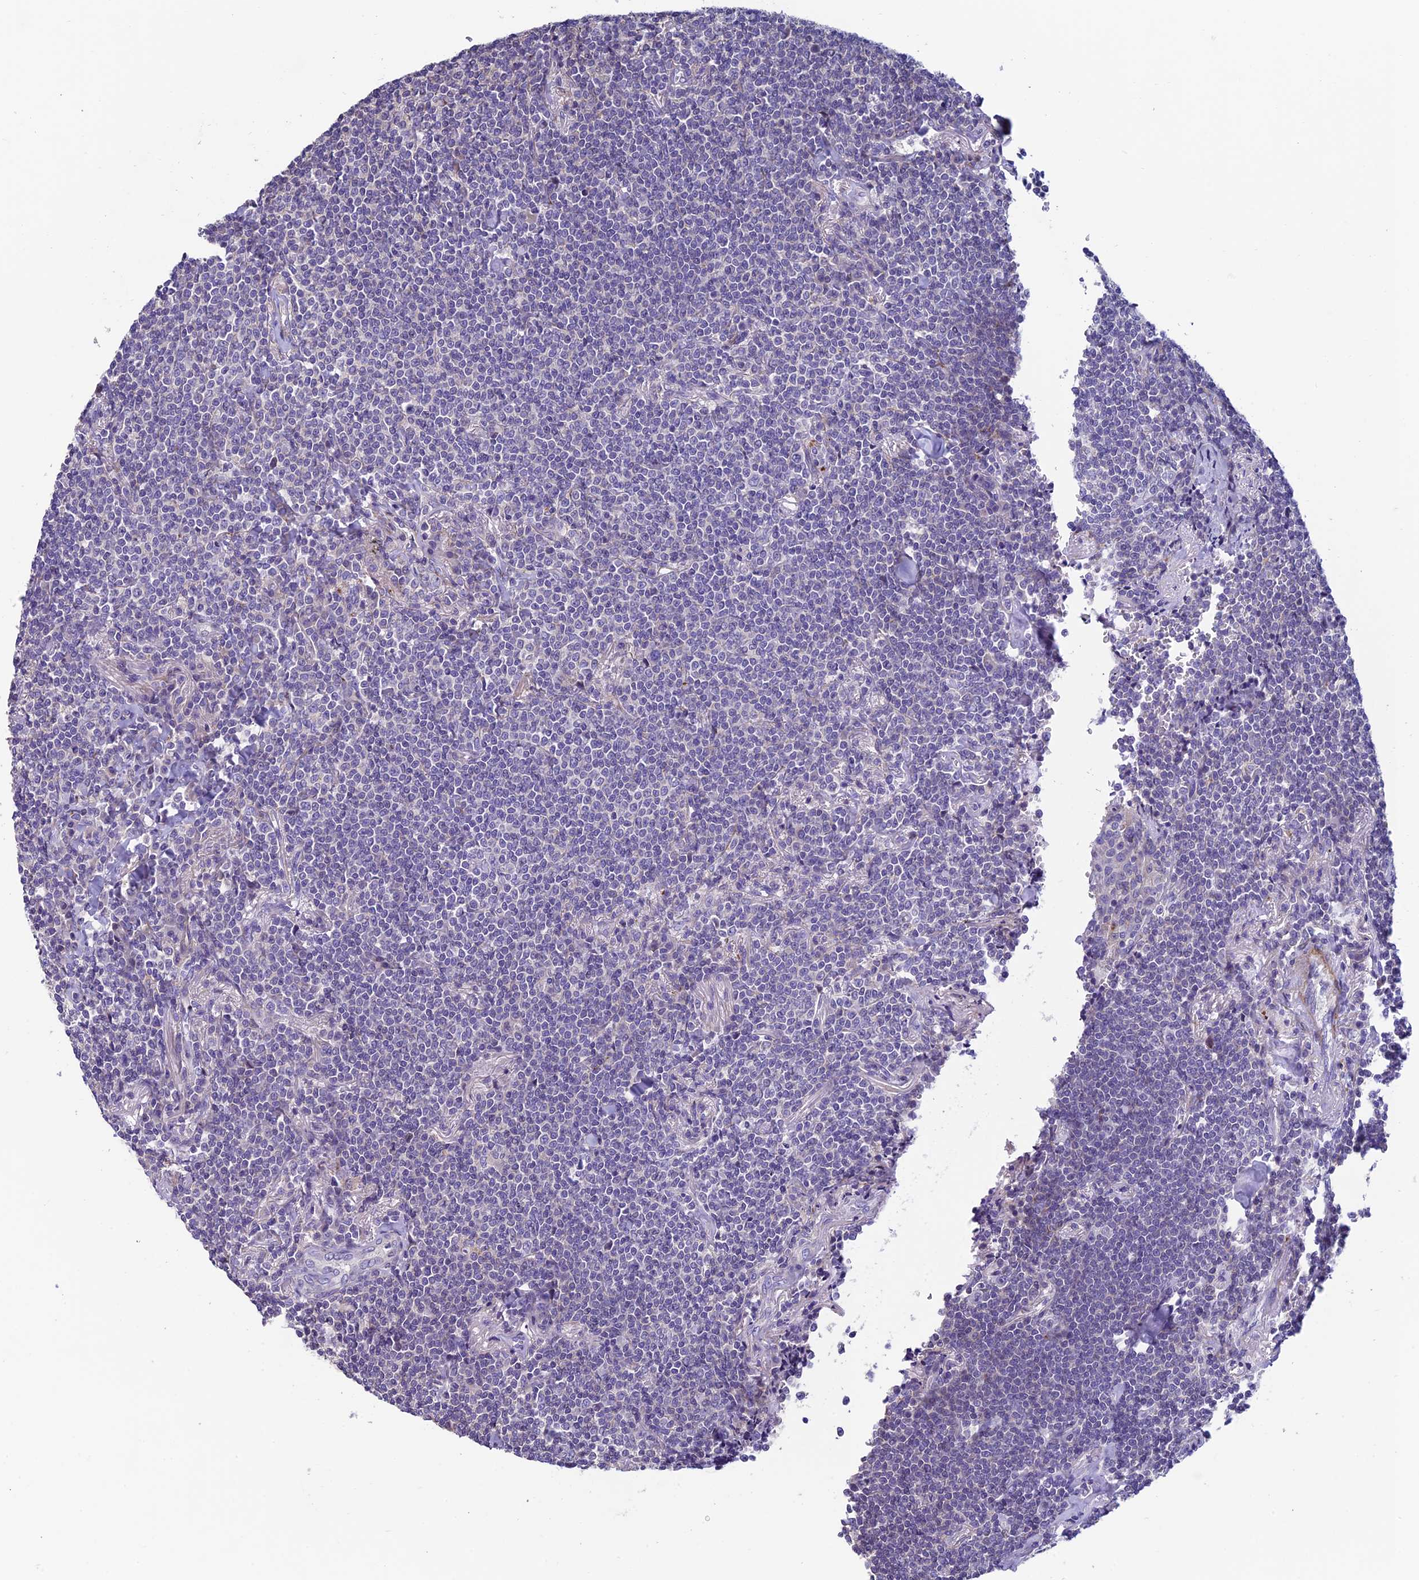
{"staining": {"intensity": "negative", "quantity": "none", "location": "none"}, "tissue": "lymphoma", "cell_type": "Tumor cells", "image_type": "cancer", "snomed": [{"axis": "morphology", "description": "Malignant lymphoma, non-Hodgkin's type, Low grade"}, {"axis": "topography", "description": "Lung"}], "caption": "A micrograph of human low-grade malignant lymphoma, non-Hodgkin's type is negative for staining in tumor cells.", "gene": "FAM178B", "patient": {"sex": "female", "age": 71}}